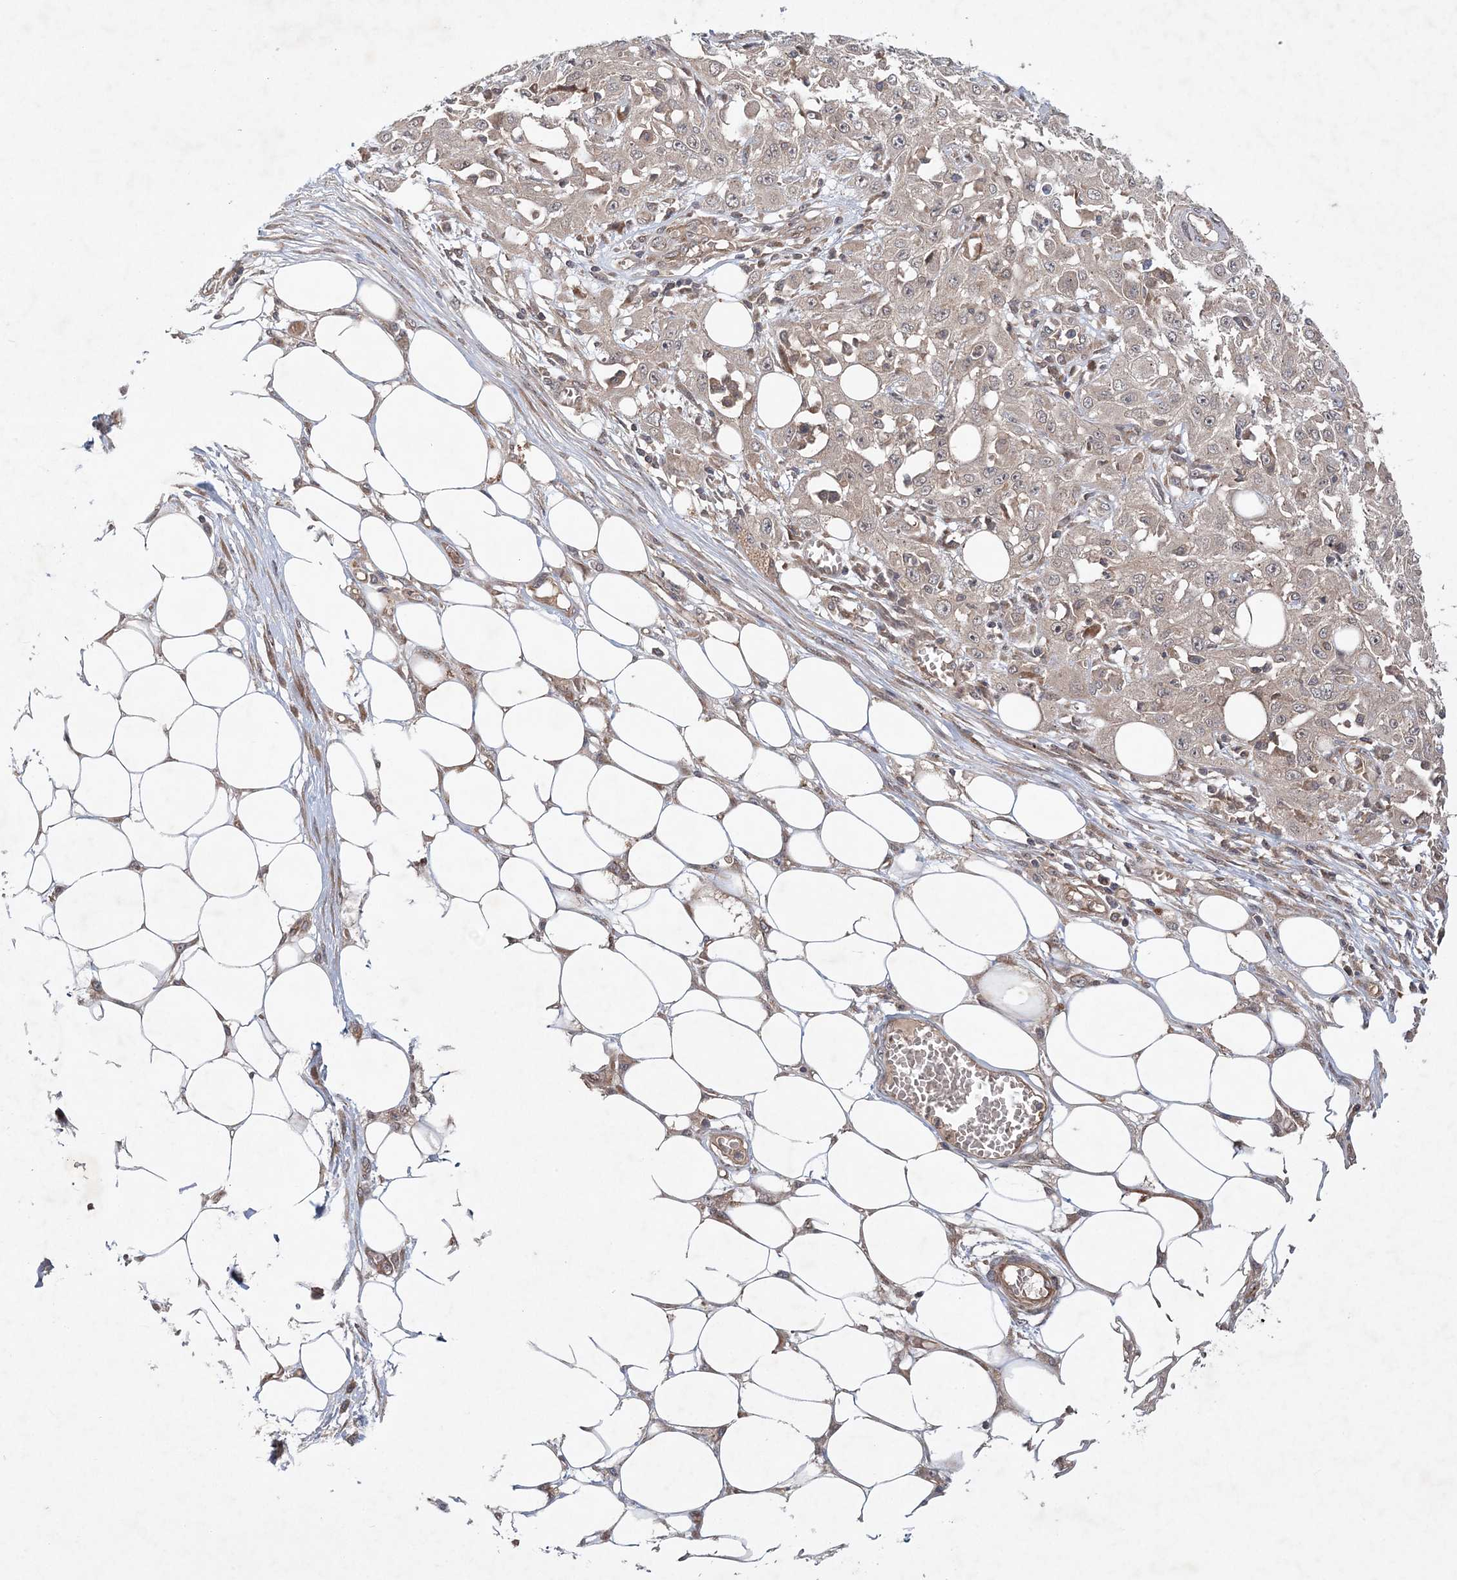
{"staining": {"intensity": "weak", "quantity": "<25%", "location": "cytoplasmic/membranous"}, "tissue": "skin cancer", "cell_type": "Tumor cells", "image_type": "cancer", "snomed": [{"axis": "morphology", "description": "Squamous cell carcinoma, NOS"}, {"axis": "morphology", "description": "Squamous cell carcinoma, metastatic, NOS"}, {"axis": "topography", "description": "Skin"}, {"axis": "topography", "description": "Lymph node"}], "caption": "High power microscopy image of an immunohistochemistry micrograph of skin cancer (squamous cell carcinoma), revealing no significant expression in tumor cells.", "gene": "UBTD2", "patient": {"sex": "male", "age": 75}}